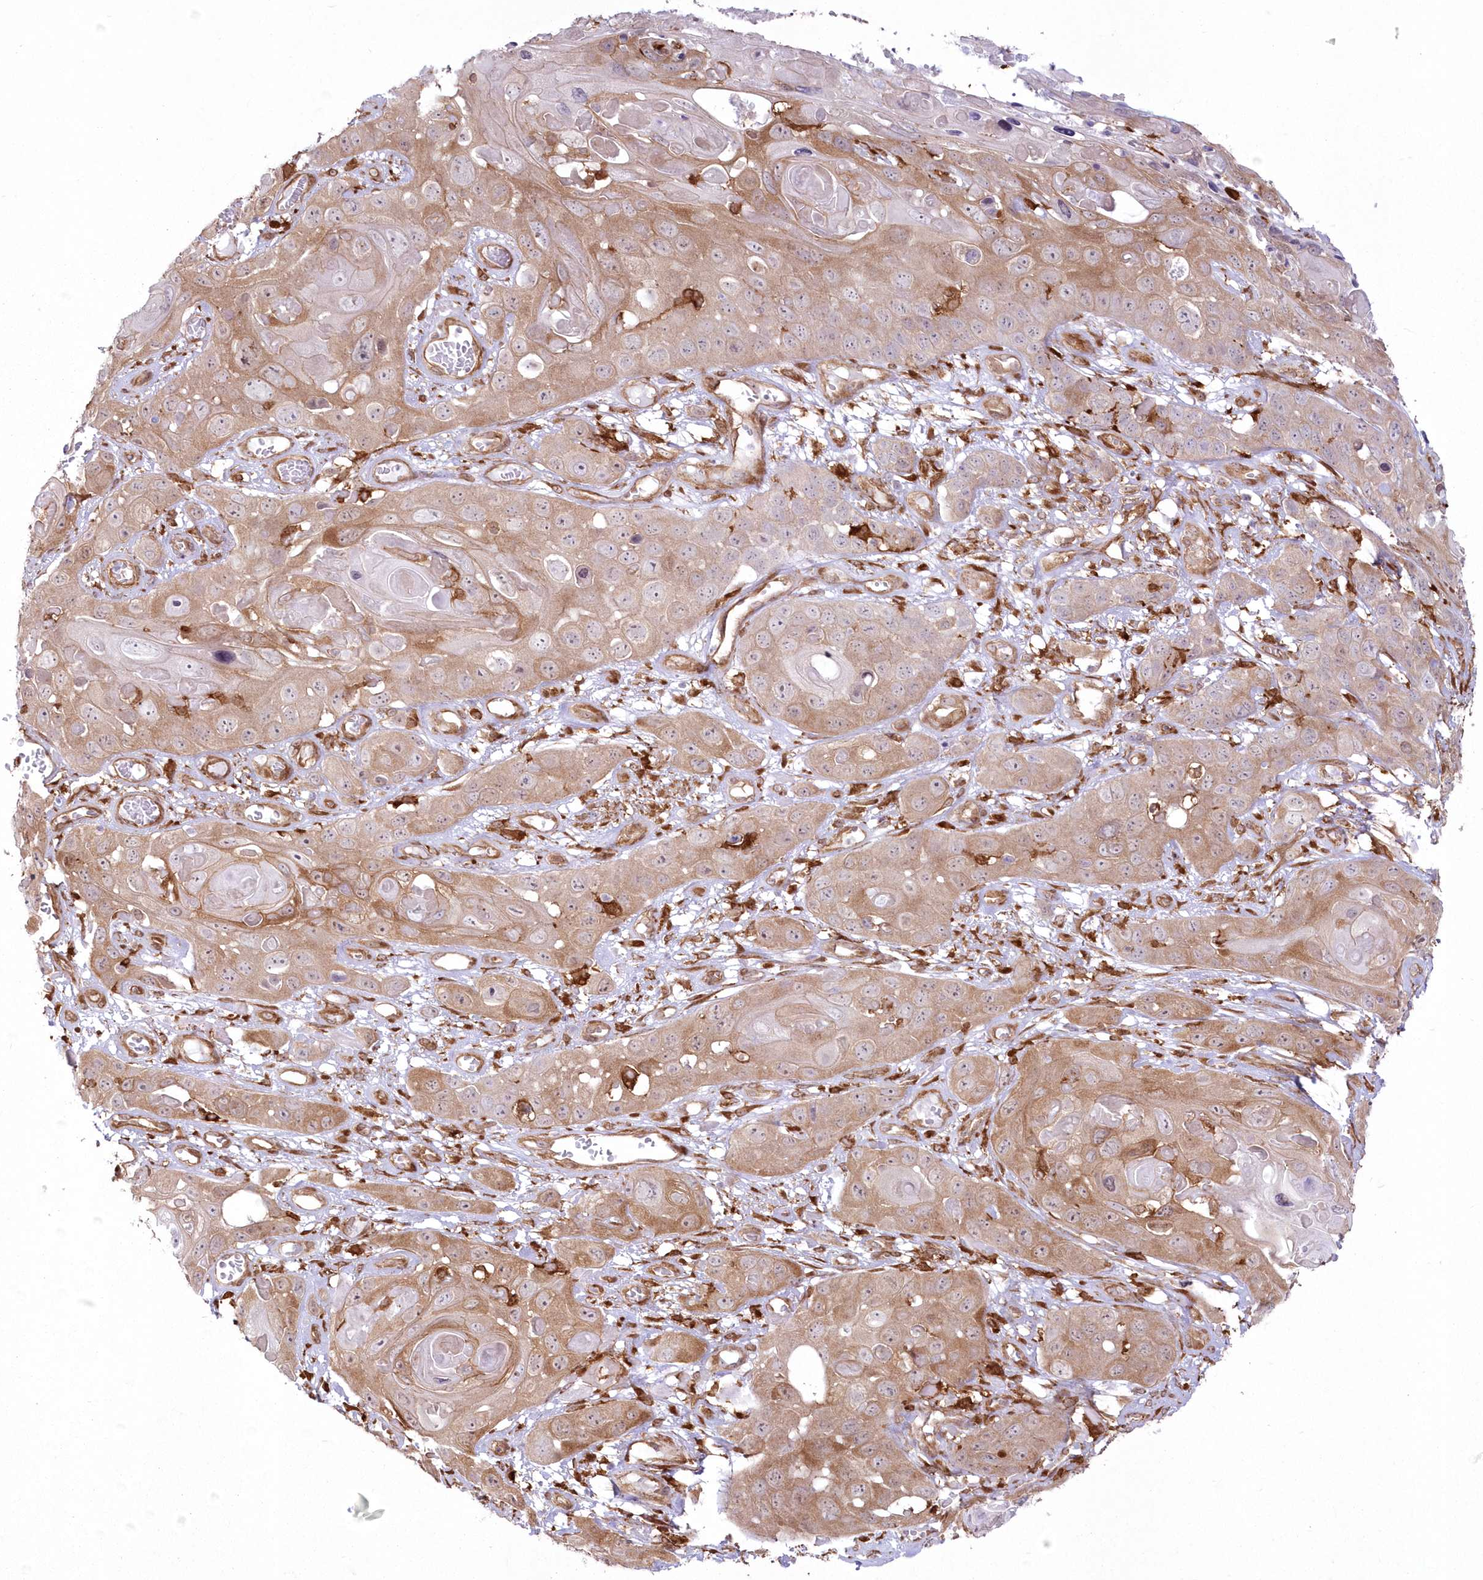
{"staining": {"intensity": "moderate", "quantity": ">75%", "location": "cytoplasmic/membranous"}, "tissue": "skin cancer", "cell_type": "Tumor cells", "image_type": "cancer", "snomed": [{"axis": "morphology", "description": "Squamous cell carcinoma, NOS"}, {"axis": "topography", "description": "Skin"}], "caption": "Skin squamous cell carcinoma stained for a protein shows moderate cytoplasmic/membranous positivity in tumor cells. The staining is performed using DAB brown chromogen to label protein expression. The nuclei are counter-stained blue using hematoxylin.", "gene": "SH3PXD2B", "patient": {"sex": "male", "age": 55}}